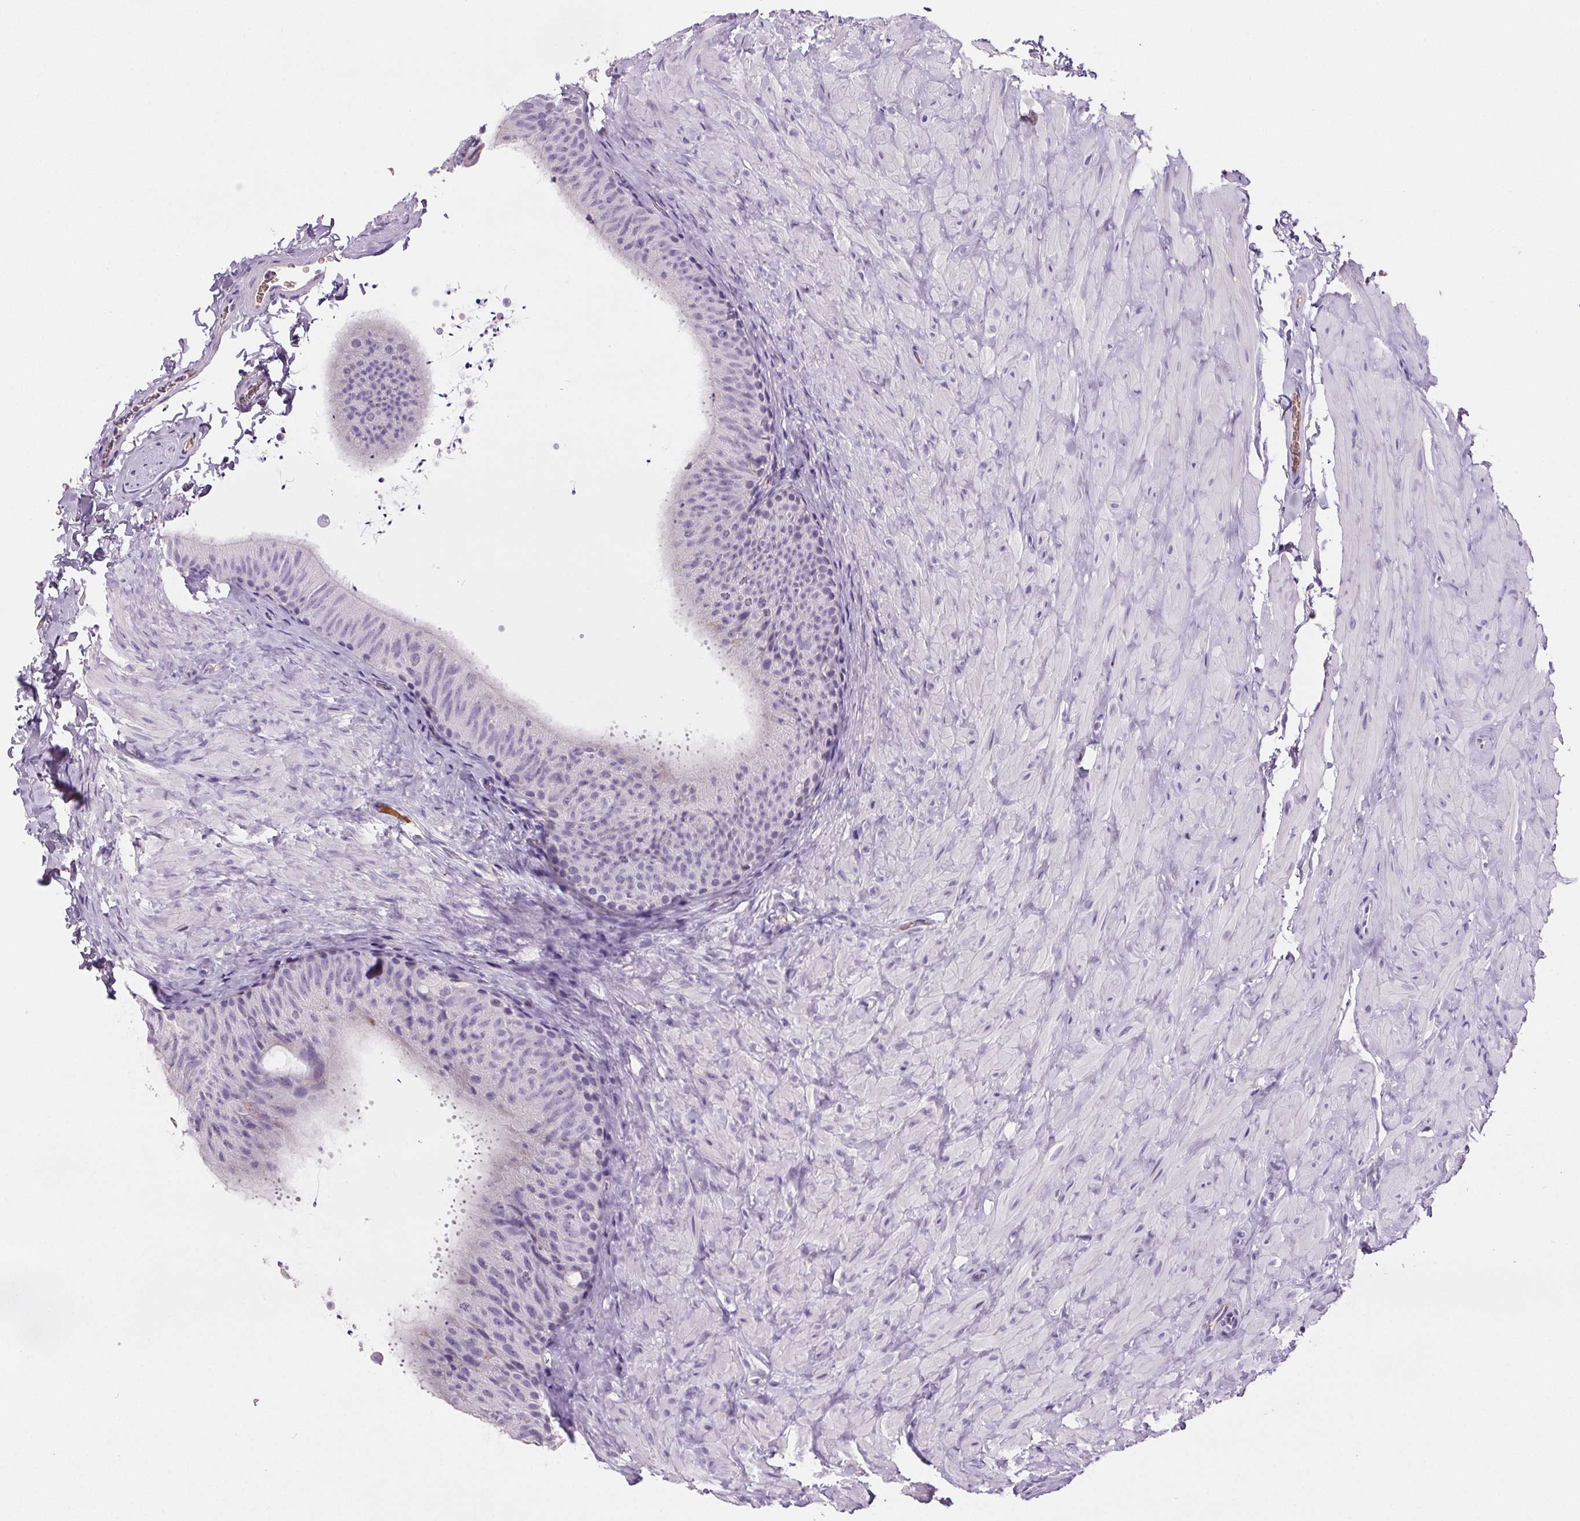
{"staining": {"intensity": "negative", "quantity": "none", "location": "none"}, "tissue": "epididymis", "cell_type": "Glandular cells", "image_type": "normal", "snomed": [{"axis": "morphology", "description": "Normal tissue, NOS"}, {"axis": "topography", "description": "Epididymis, spermatic cord, NOS"}, {"axis": "topography", "description": "Epididymis"}], "caption": "An image of human epididymis is negative for staining in glandular cells. (DAB (3,3'-diaminobenzidine) immunohistochemistry (IHC) visualized using brightfield microscopy, high magnification).", "gene": "CD5L", "patient": {"sex": "male", "age": 31}}